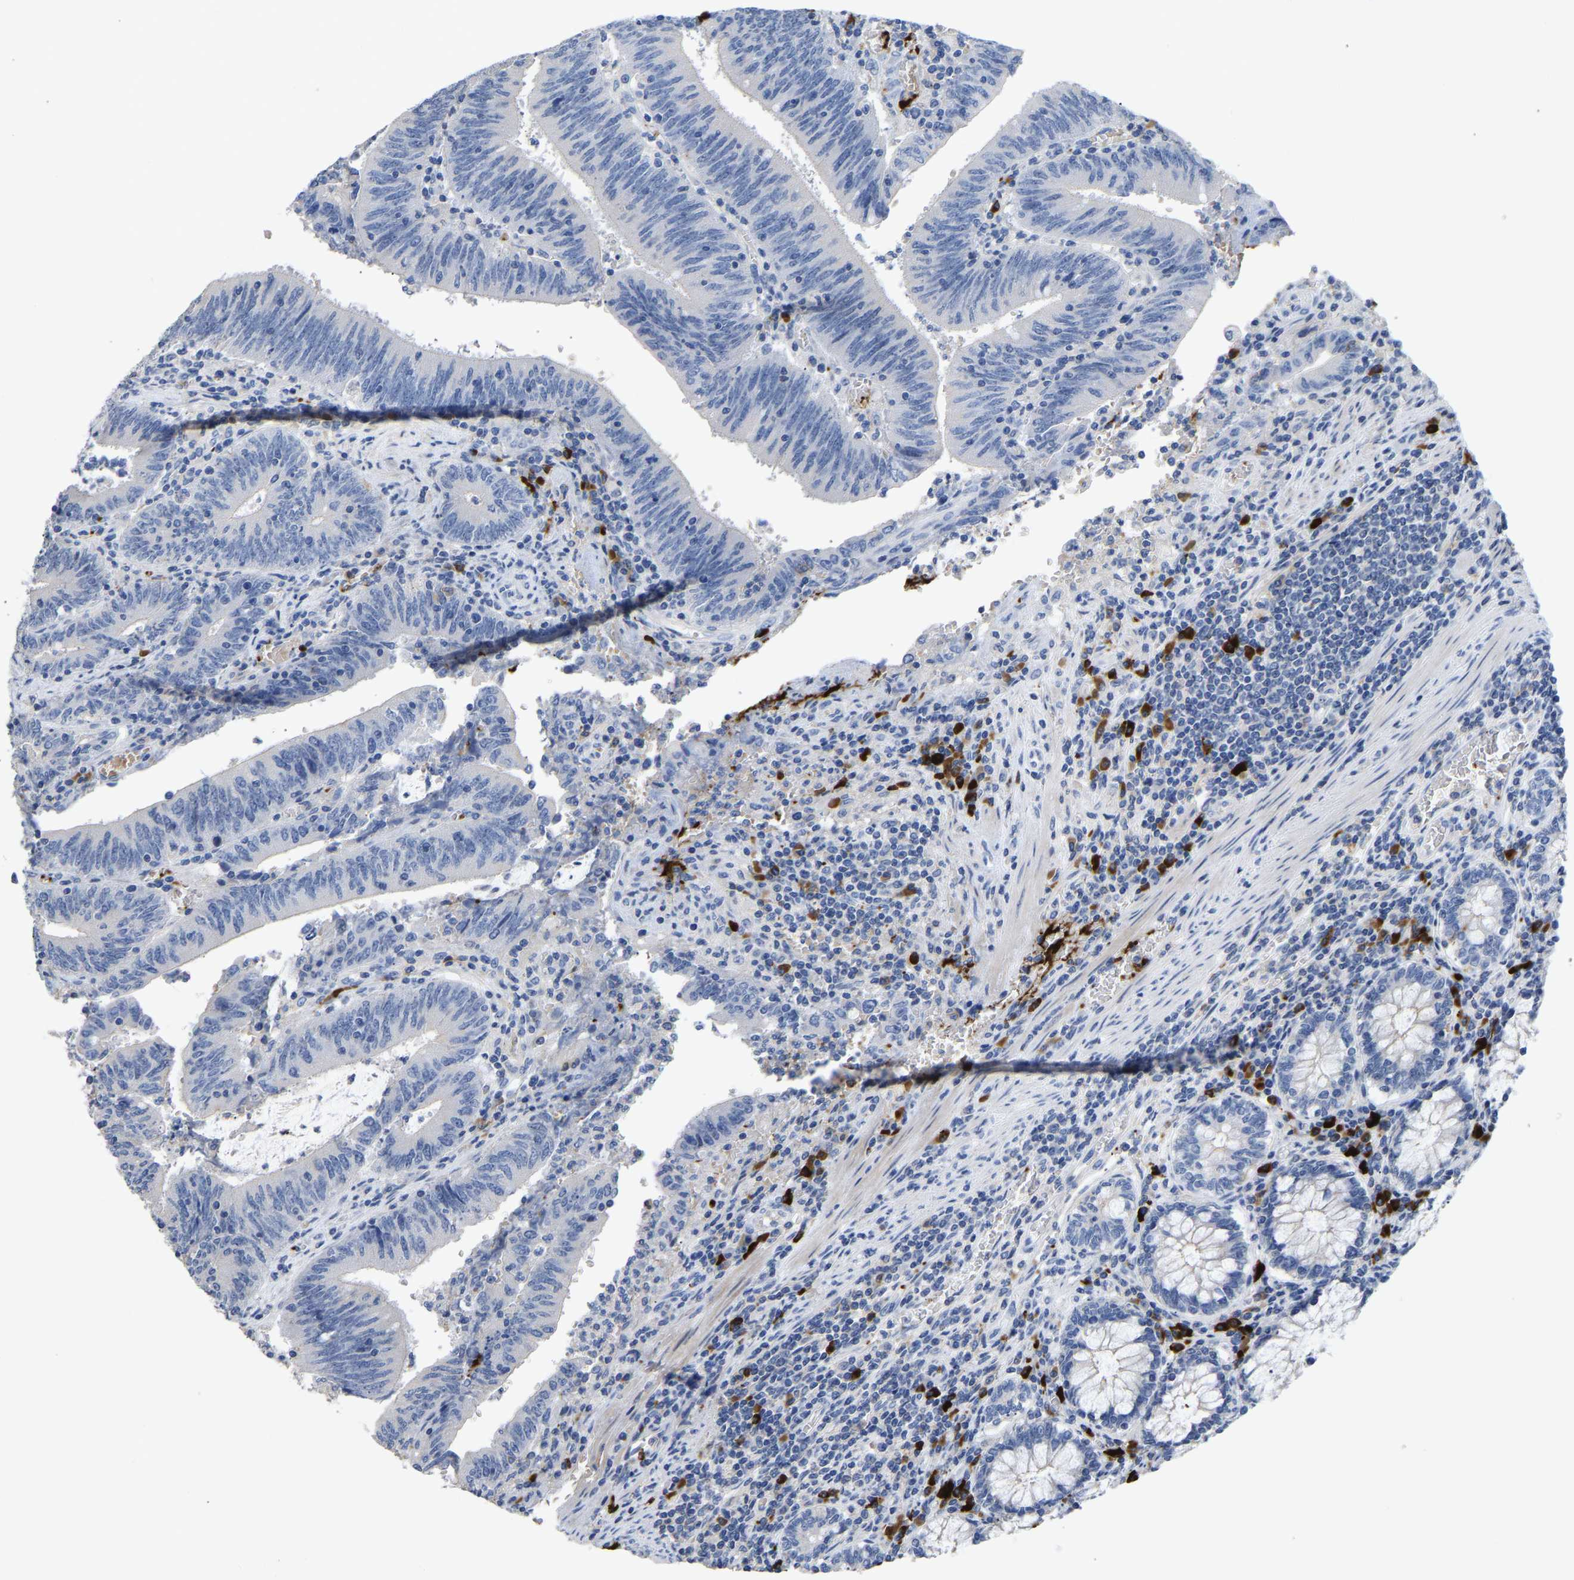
{"staining": {"intensity": "negative", "quantity": "none", "location": "none"}, "tissue": "colorectal cancer", "cell_type": "Tumor cells", "image_type": "cancer", "snomed": [{"axis": "morphology", "description": "Normal tissue, NOS"}, {"axis": "morphology", "description": "Adenocarcinoma, NOS"}, {"axis": "topography", "description": "Rectum"}], "caption": "Immunohistochemistry histopathology image of adenocarcinoma (colorectal) stained for a protein (brown), which reveals no staining in tumor cells.", "gene": "FGF18", "patient": {"sex": "female", "age": 66}}